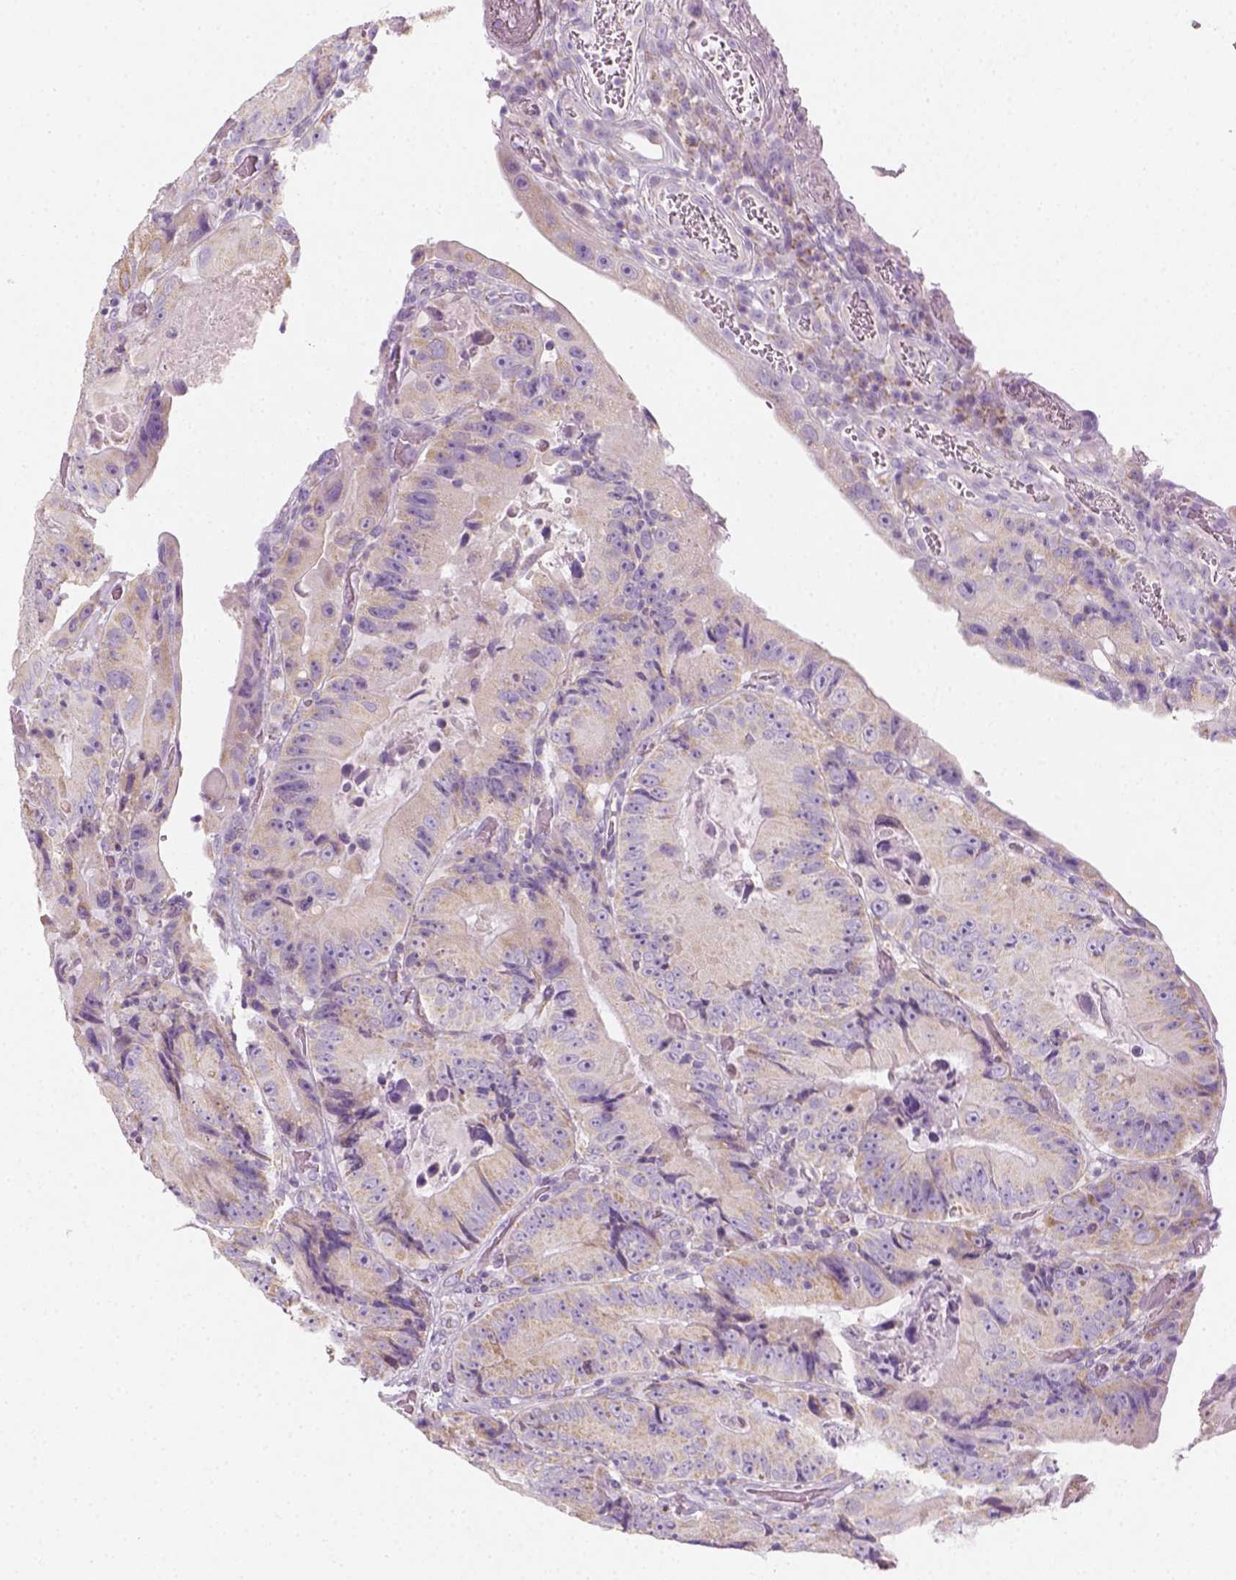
{"staining": {"intensity": "weak", "quantity": "25%-75%", "location": "cytoplasmic/membranous"}, "tissue": "colorectal cancer", "cell_type": "Tumor cells", "image_type": "cancer", "snomed": [{"axis": "morphology", "description": "Adenocarcinoma, NOS"}, {"axis": "topography", "description": "Colon"}], "caption": "High-magnification brightfield microscopy of adenocarcinoma (colorectal) stained with DAB (brown) and counterstained with hematoxylin (blue). tumor cells exhibit weak cytoplasmic/membranous staining is appreciated in about25%-75% of cells.", "gene": "AWAT2", "patient": {"sex": "female", "age": 86}}